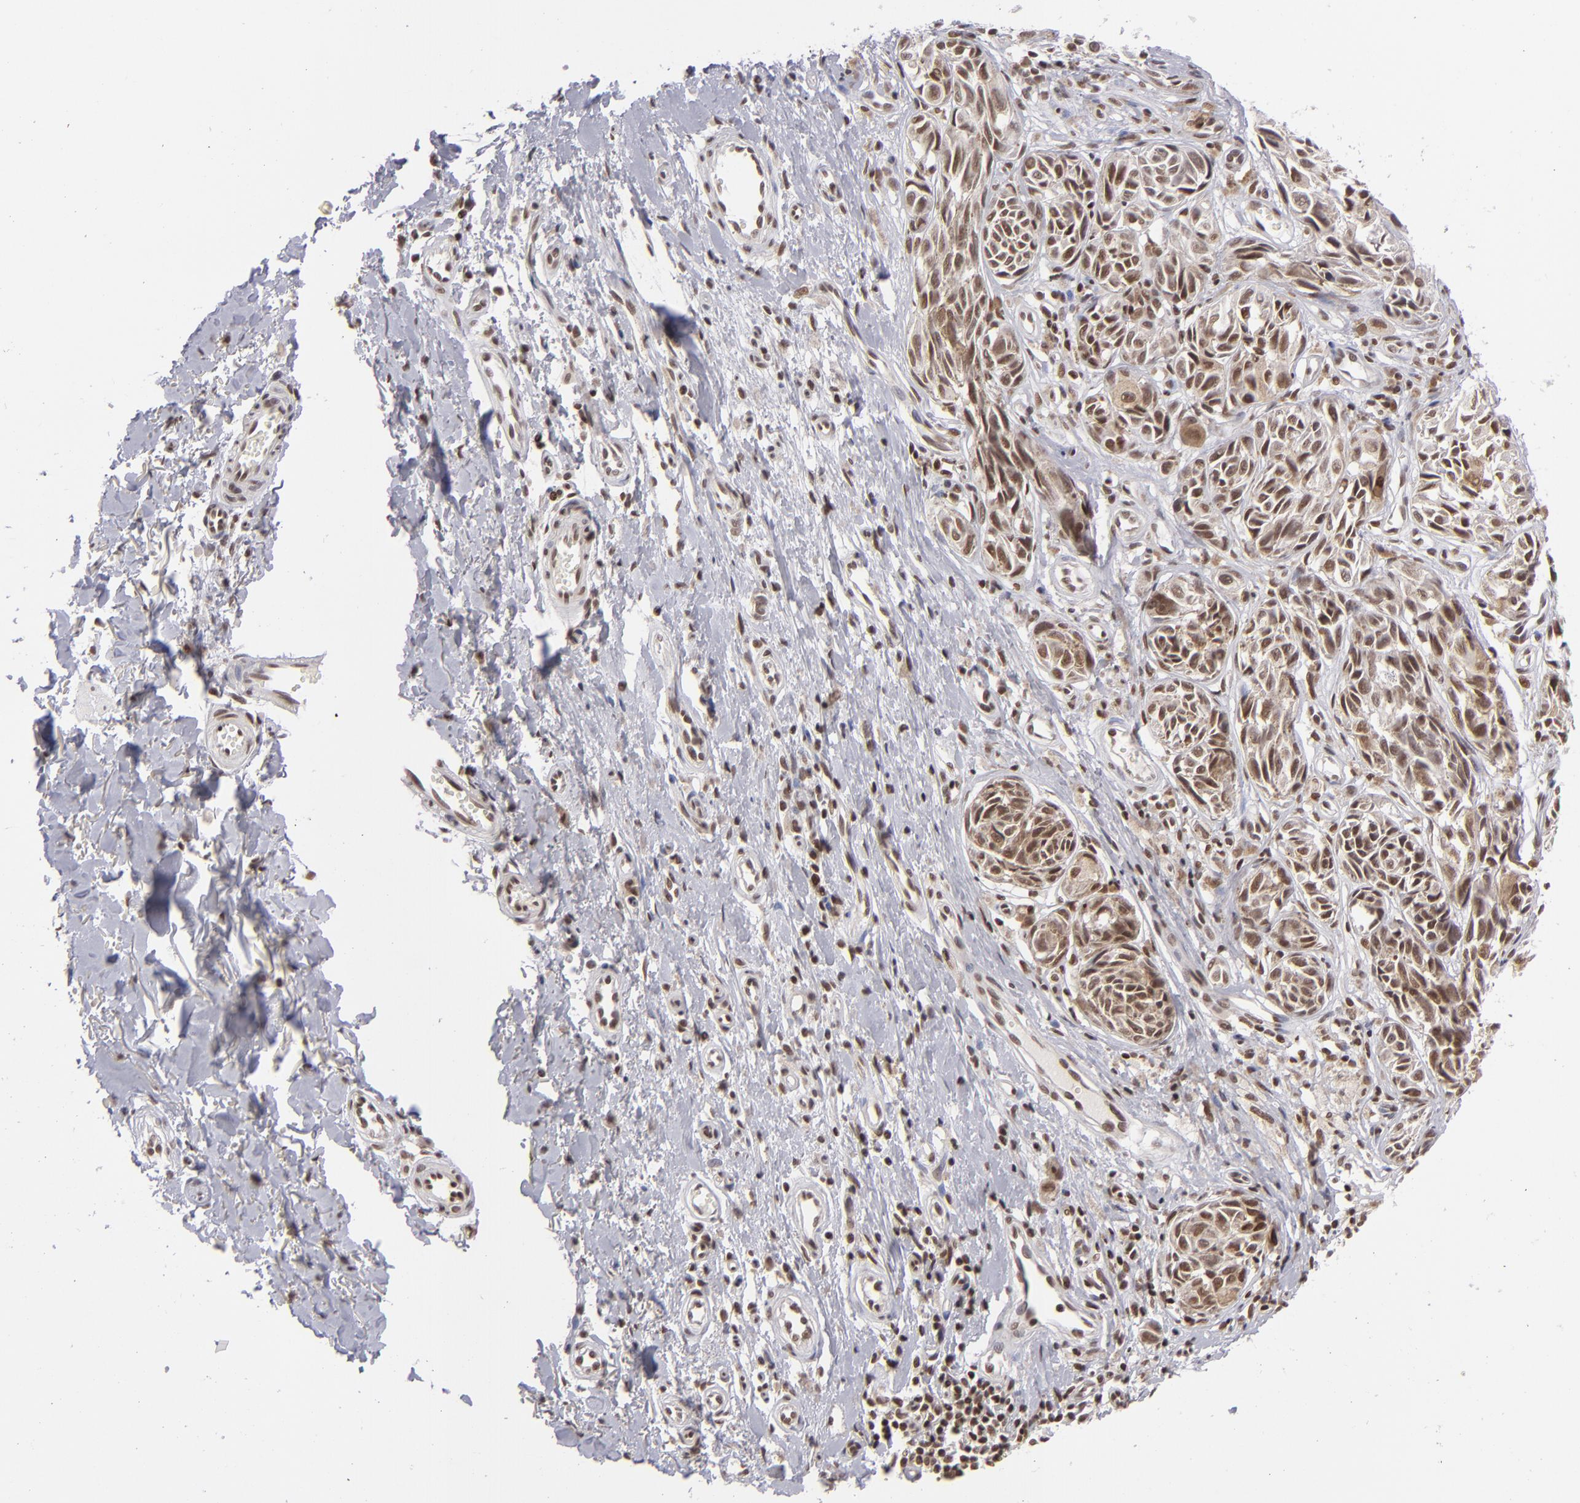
{"staining": {"intensity": "moderate", "quantity": ">75%", "location": "nuclear"}, "tissue": "melanoma", "cell_type": "Tumor cells", "image_type": "cancer", "snomed": [{"axis": "morphology", "description": "Malignant melanoma, NOS"}, {"axis": "topography", "description": "Skin"}], "caption": "Brown immunohistochemical staining in malignant melanoma demonstrates moderate nuclear expression in about >75% of tumor cells. Immunohistochemistry (ihc) stains the protein of interest in brown and the nuclei are stained blue.", "gene": "MLLT3", "patient": {"sex": "male", "age": 67}}